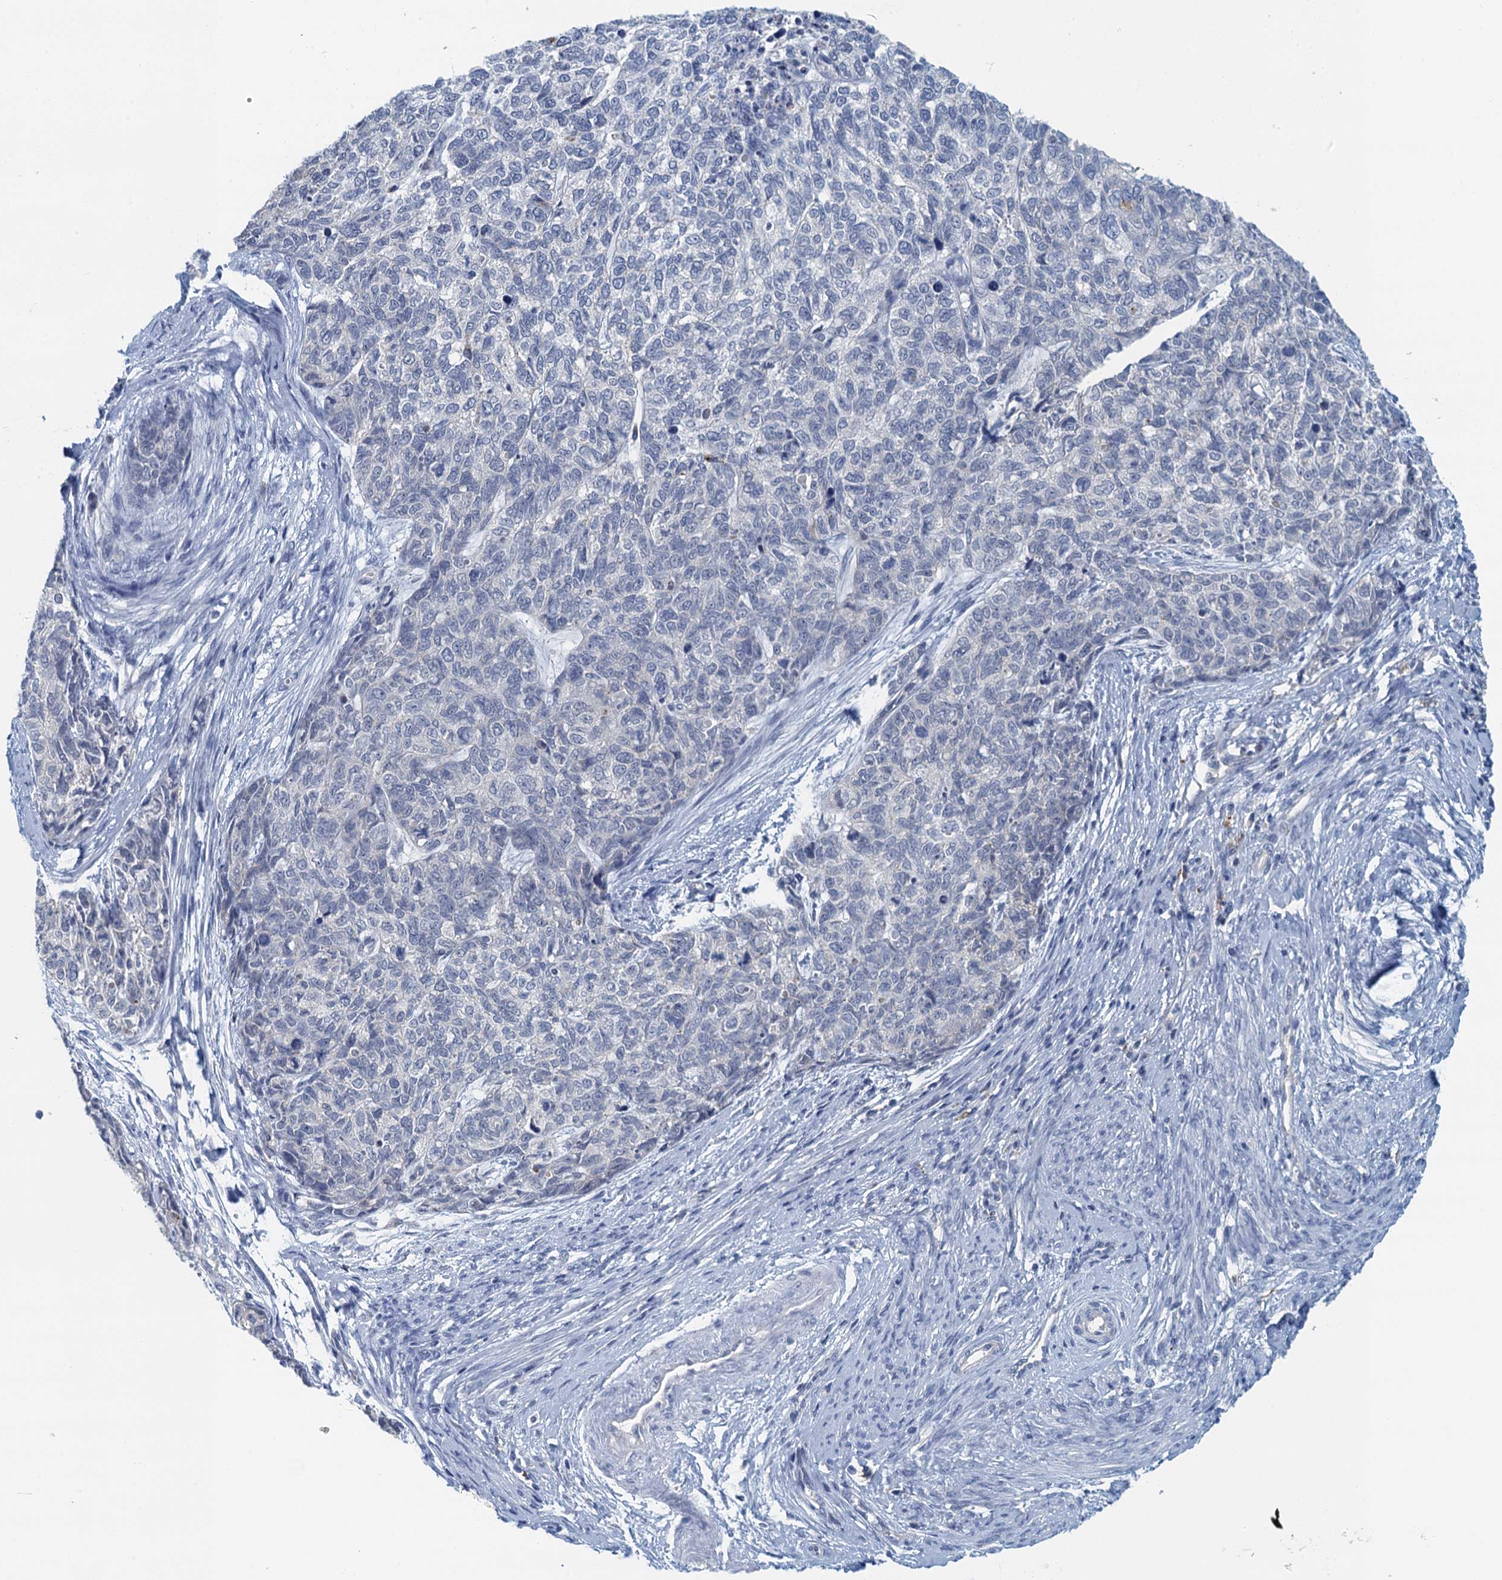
{"staining": {"intensity": "negative", "quantity": "none", "location": "none"}, "tissue": "cervical cancer", "cell_type": "Tumor cells", "image_type": "cancer", "snomed": [{"axis": "morphology", "description": "Squamous cell carcinoma, NOS"}, {"axis": "topography", "description": "Cervix"}], "caption": "High power microscopy photomicrograph of an immunohistochemistry (IHC) image of squamous cell carcinoma (cervical), revealing no significant positivity in tumor cells.", "gene": "NUBP2", "patient": {"sex": "female", "age": 63}}